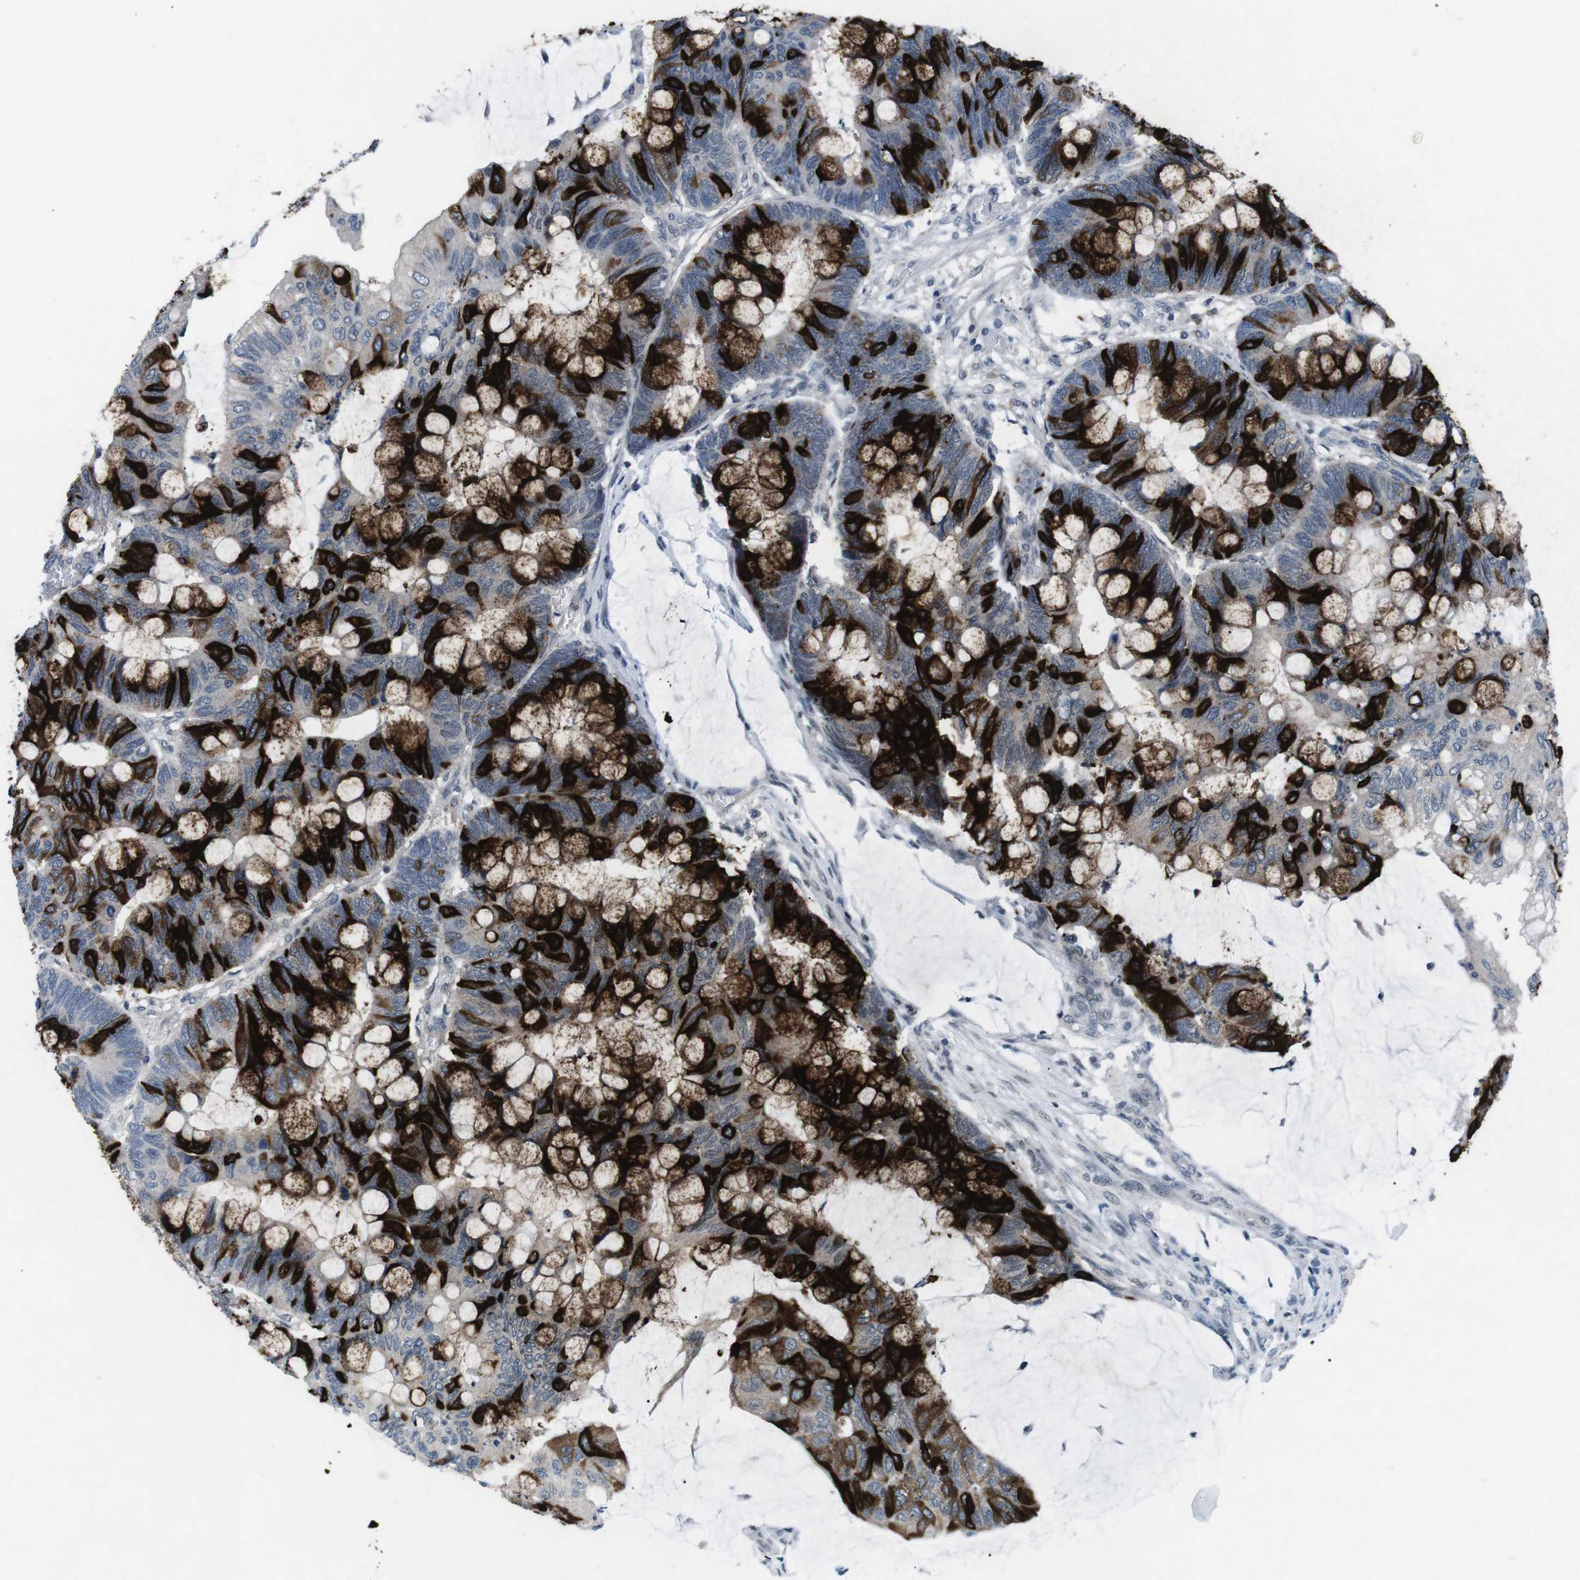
{"staining": {"intensity": "strong", "quantity": ">75%", "location": "cytoplasmic/membranous"}, "tissue": "colorectal cancer", "cell_type": "Tumor cells", "image_type": "cancer", "snomed": [{"axis": "morphology", "description": "Normal tissue, NOS"}, {"axis": "morphology", "description": "Adenocarcinoma, NOS"}, {"axis": "topography", "description": "Rectum"}], "caption": "Brown immunohistochemical staining in adenocarcinoma (colorectal) displays strong cytoplasmic/membranous expression in approximately >75% of tumor cells. (DAB IHC with brightfield microscopy, high magnification).", "gene": "MUC2", "patient": {"sex": "male", "age": 92}}